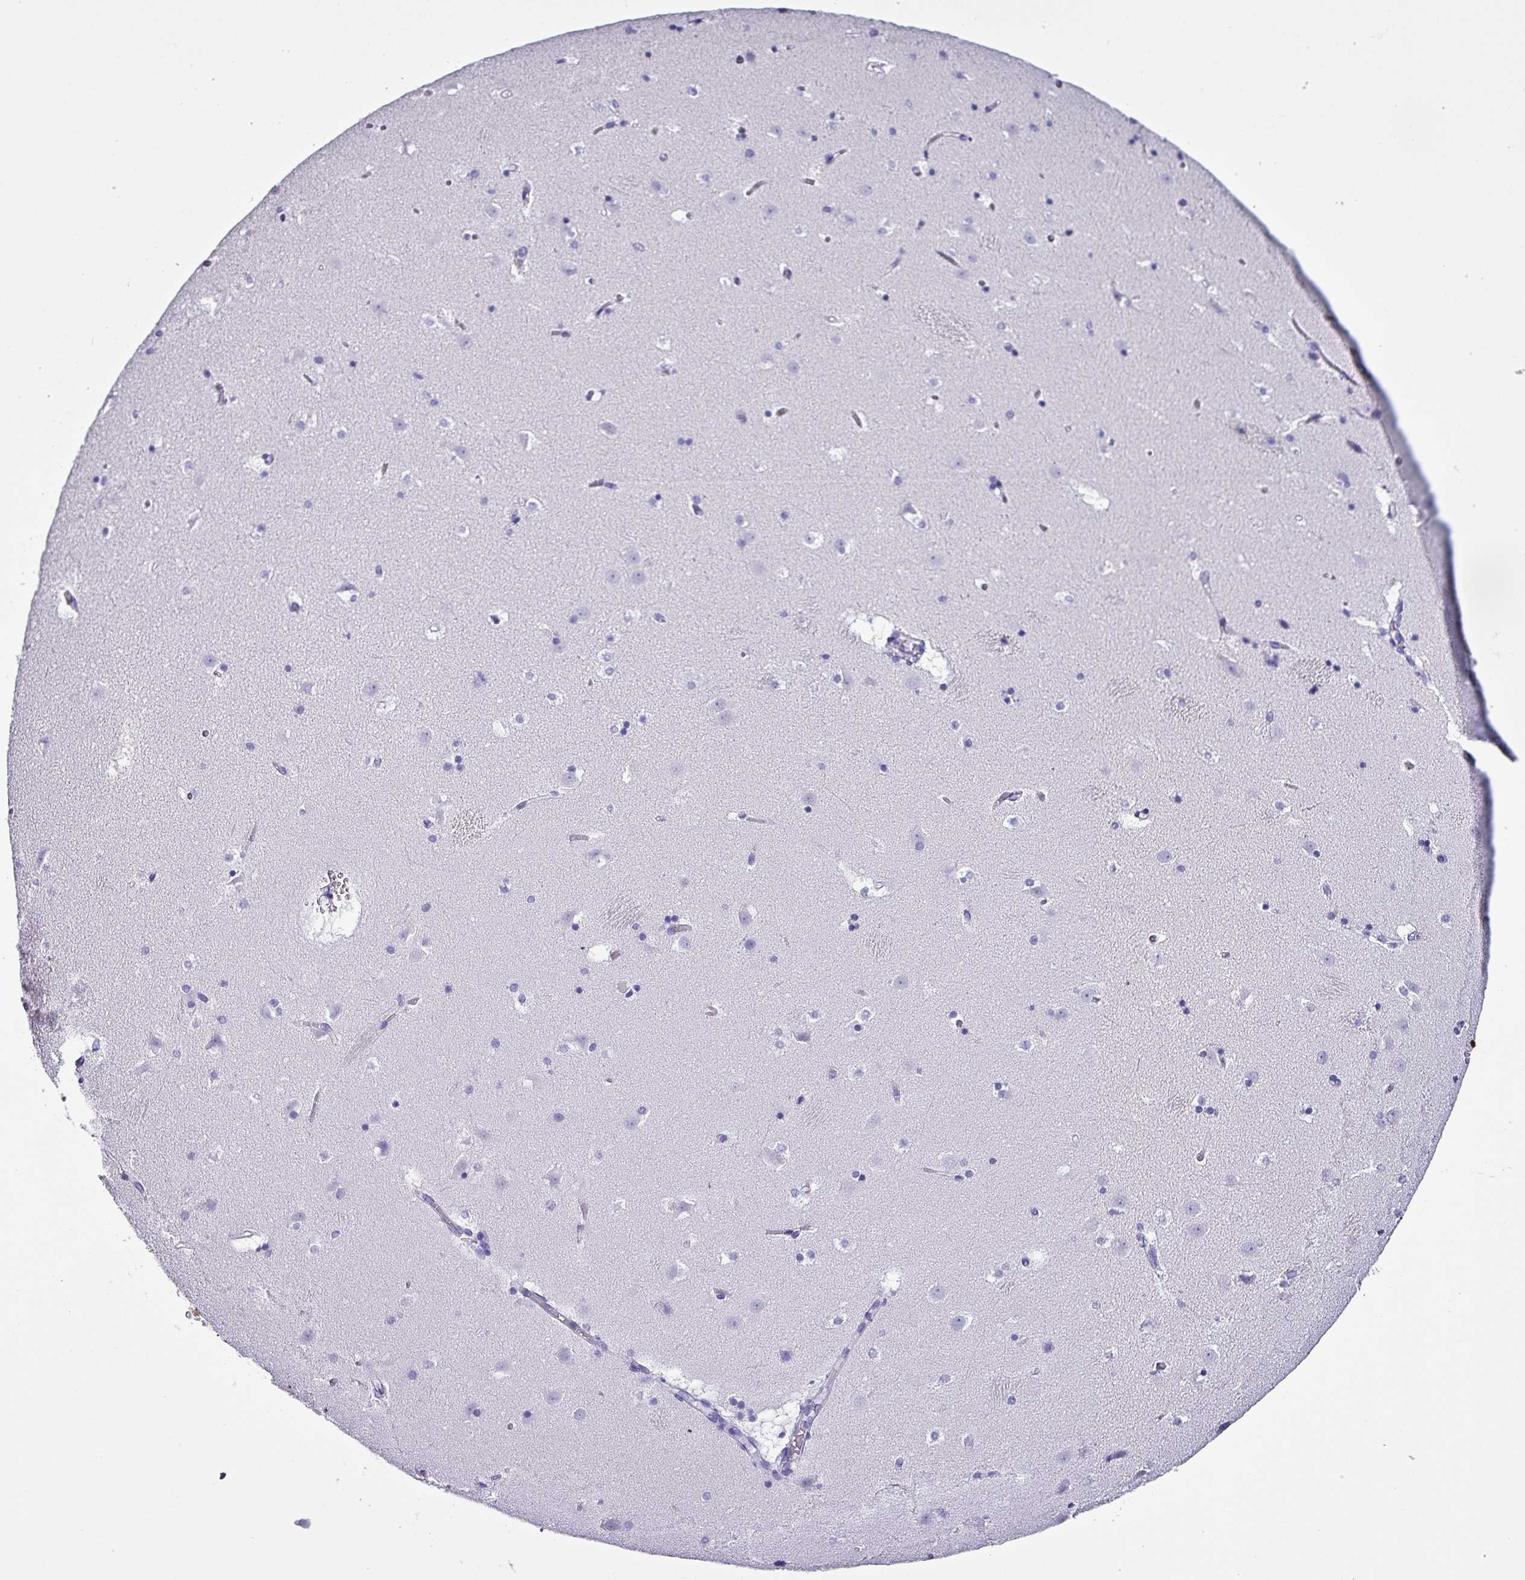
{"staining": {"intensity": "negative", "quantity": "none", "location": "none"}, "tissue": "caudate", "cell_type": "Glial cells", "image_type": "normal", "snomed": [{"axis": "morphology", "description": "Normal tissue, NOS"}, {"axis": "topography", "description": "Lateral ventricle wall"}], "caption": "The image shows no staining of glial cells in benign caudate. (Brightfield microscopy of DAB immunohistochemistry (IHC) at high magnification).", "gene": "KRT6A", "patient": {"sex": "male", "age": 45}}